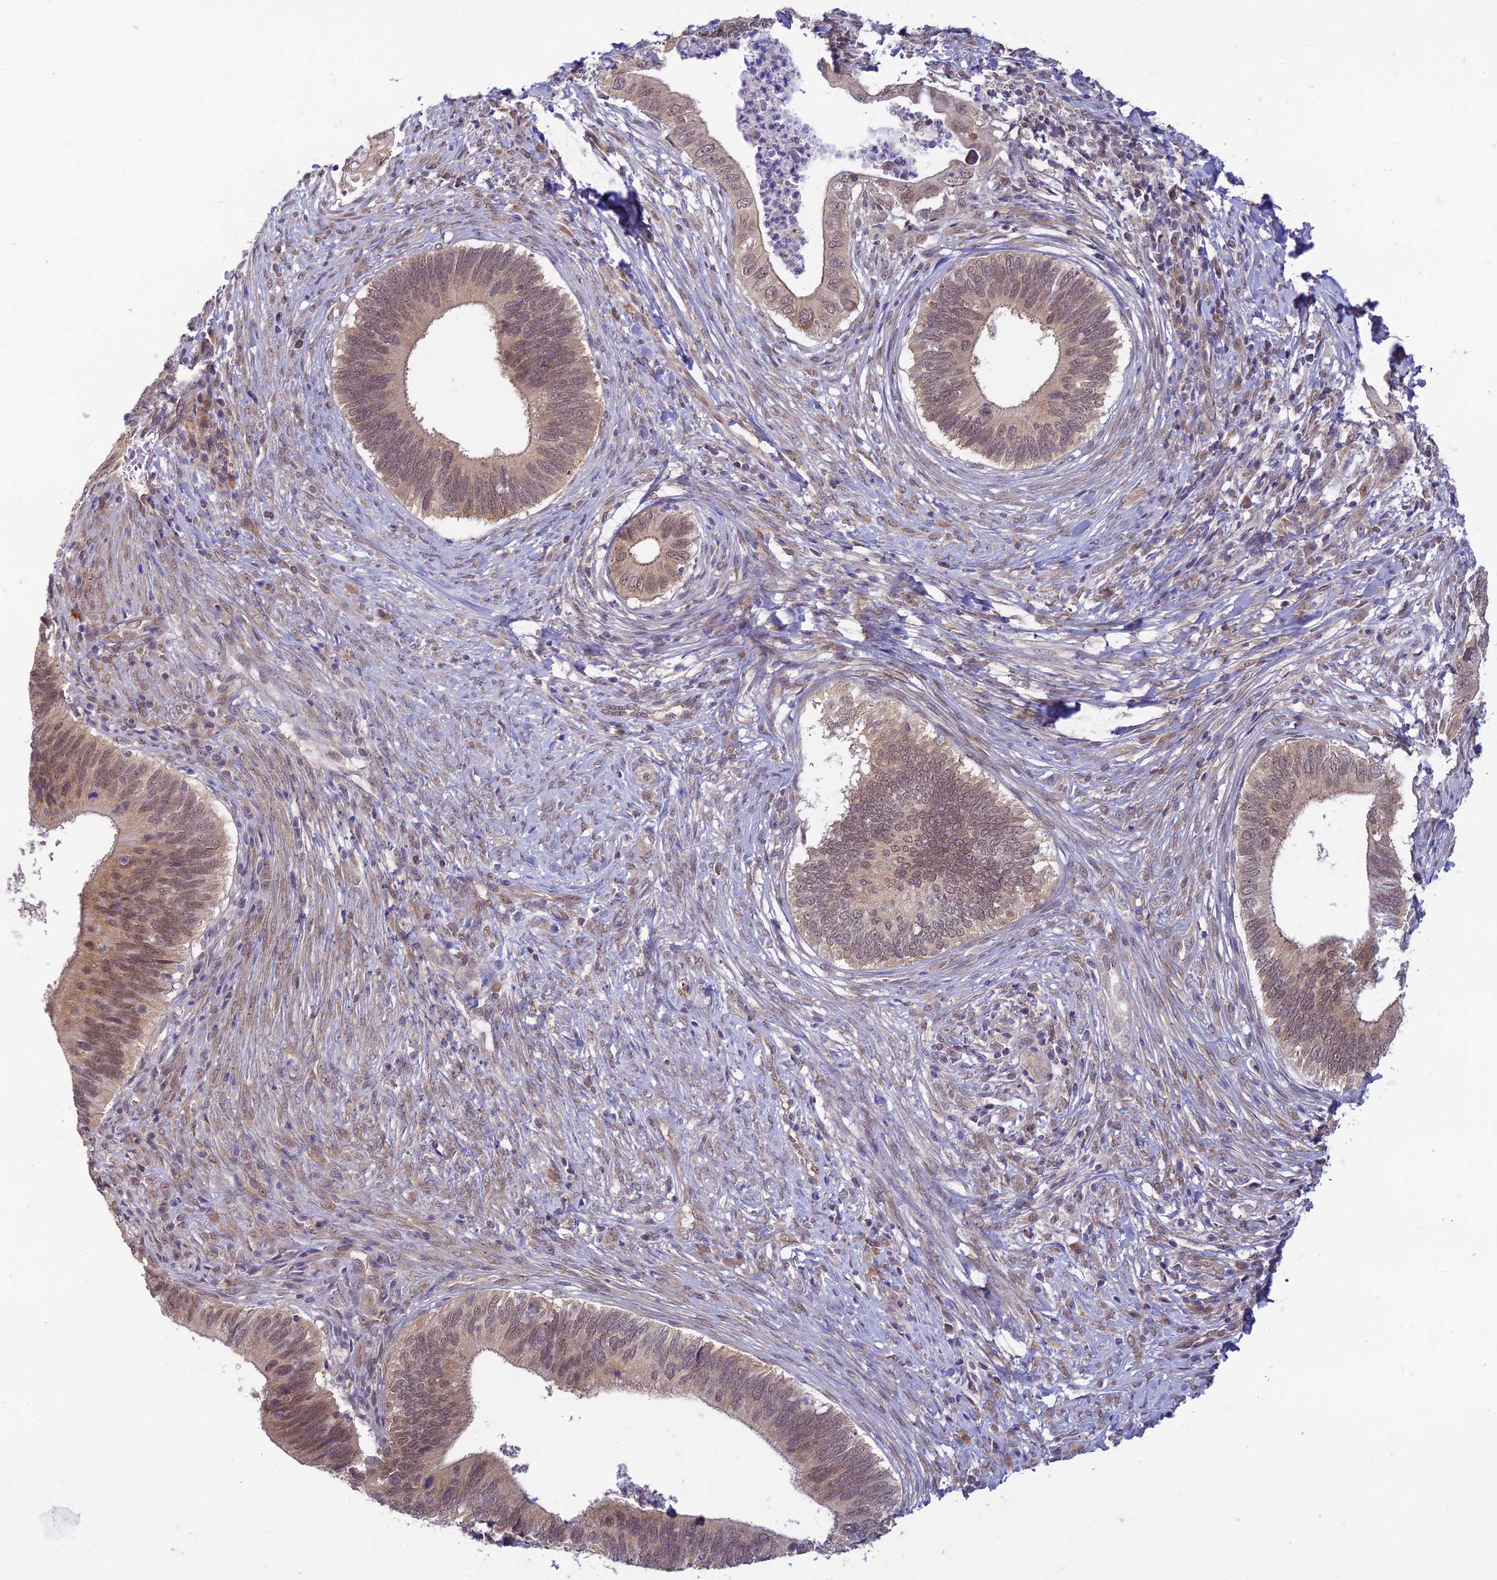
{"staining": {"intensity": "weak", "quantity": "25%-75%", "location": "nuclear"}, "tissue": "cervical cancer", "cell_type": "Tumor cells", "image_type": "cancer", "snomed": [{"axis": "morphology", "description": "Adenocarcinoma, NOS"}, {"axis": "topography", "description": "Cervix"}], "caption": "This micrograph exhibits immunohistochemistry (IHC) staining of human cervical adenocarcinoma, with low weak nuclear positivity in approximately 25%-75% of tumor cells.", "gene": "SKIC8", "patient": {"sex": "female", "age": 42}}